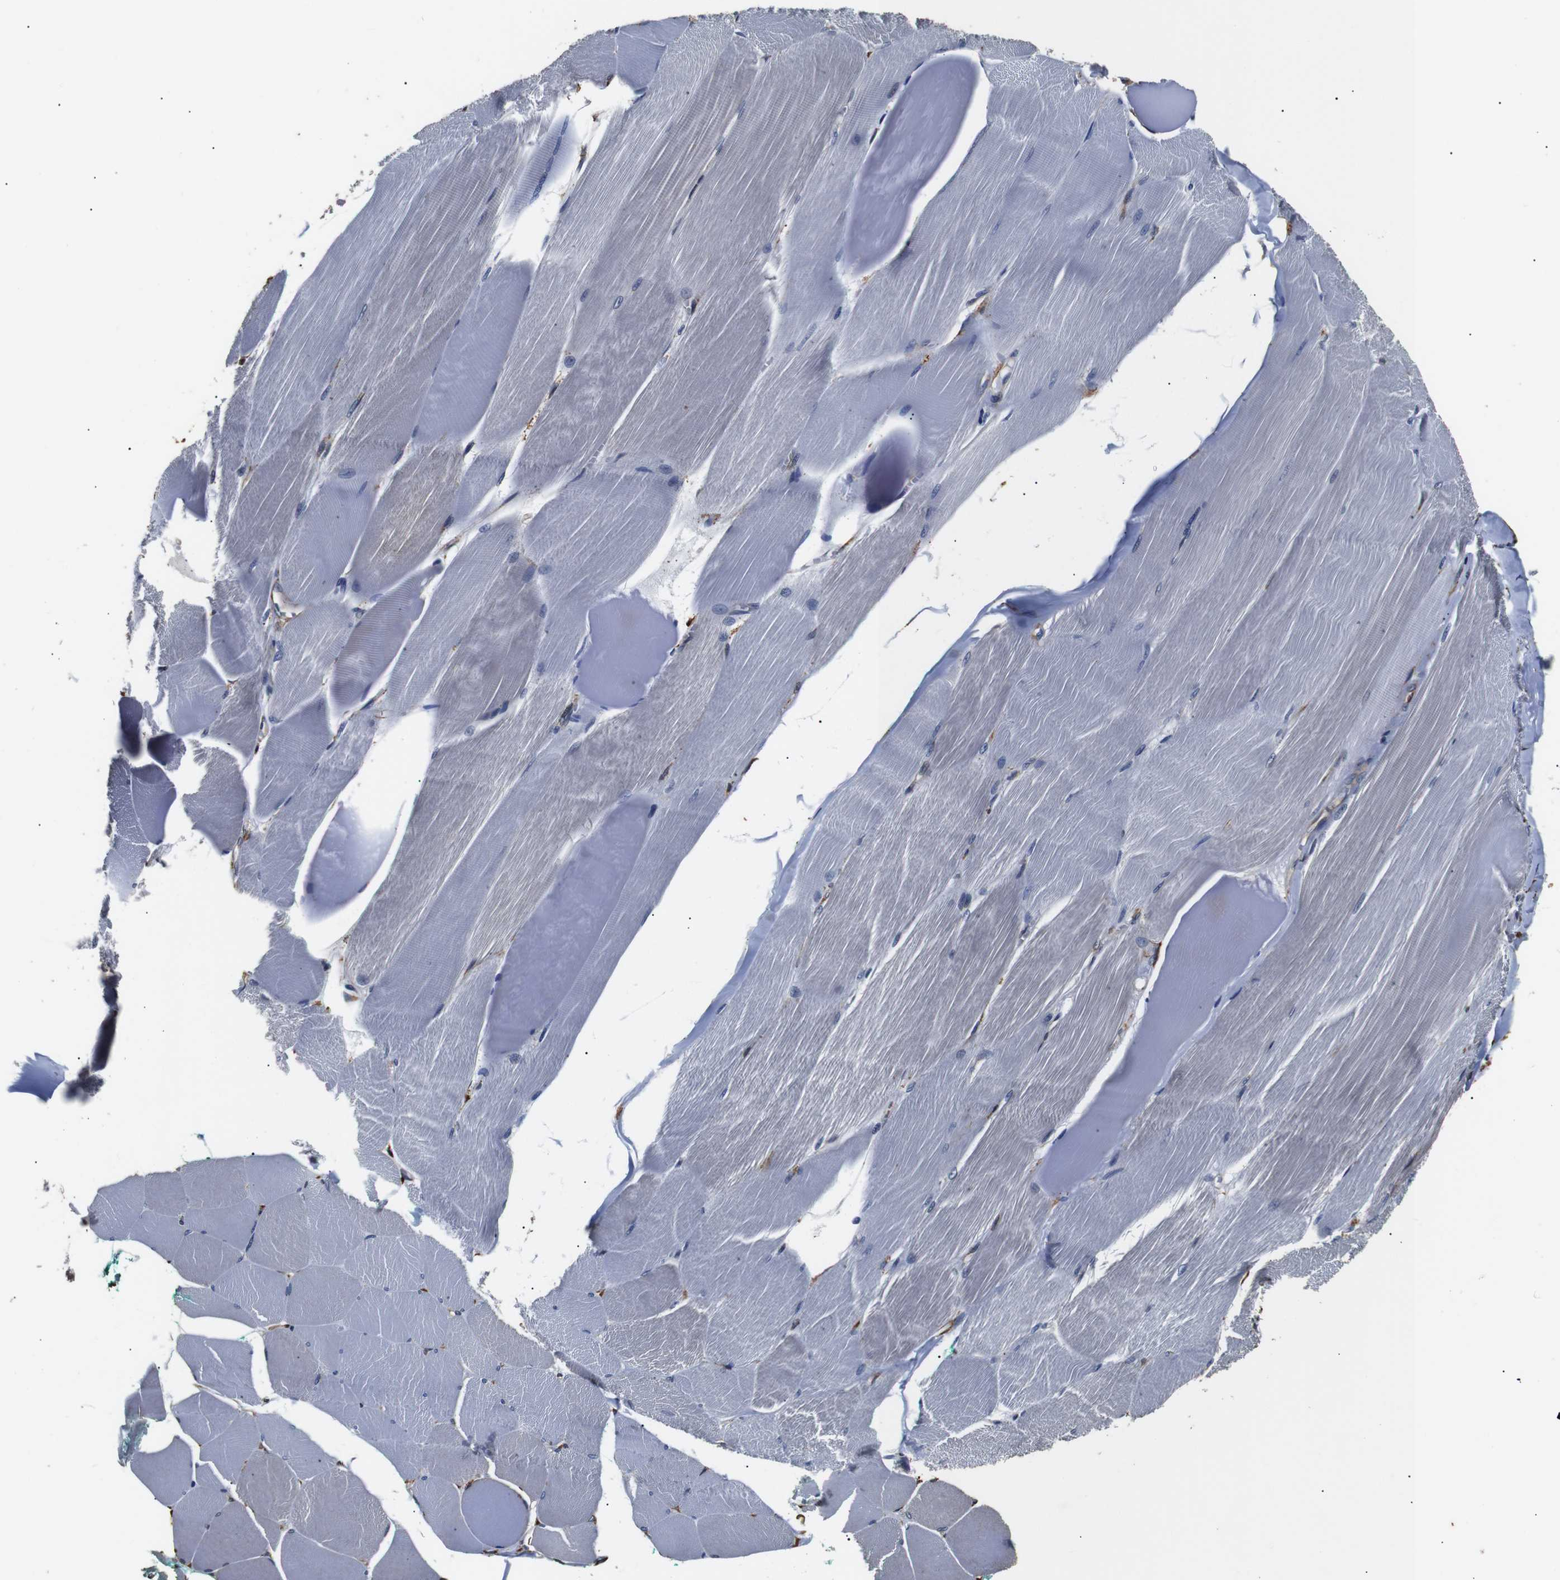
{"staining": {"intensity": "negative", "quantity": "none", "location": "none"}, "tissue": "skeletal muscle", "cell_type": "Myocytes", "image_type": "normal", "snomed": [{"axis": "morphology", "description": "Normal tissue, NOS"}, {"axis": "morphology", "description": "Squamous cell carcinoma, NOS"}, {"axis": "topography", "description": "Skeletal muscle"}], "caption": "Immunohistochemical staining of unremarkable skeletal muscle demonstrates no significant staining in myocytes. (DAB (3,3'-diaminobenzidine) immunohistochemistry visualized using brightfield microscopy, high magnification).", "gene": "HHIP", "patient": {"sex": "male", "age": 51}}